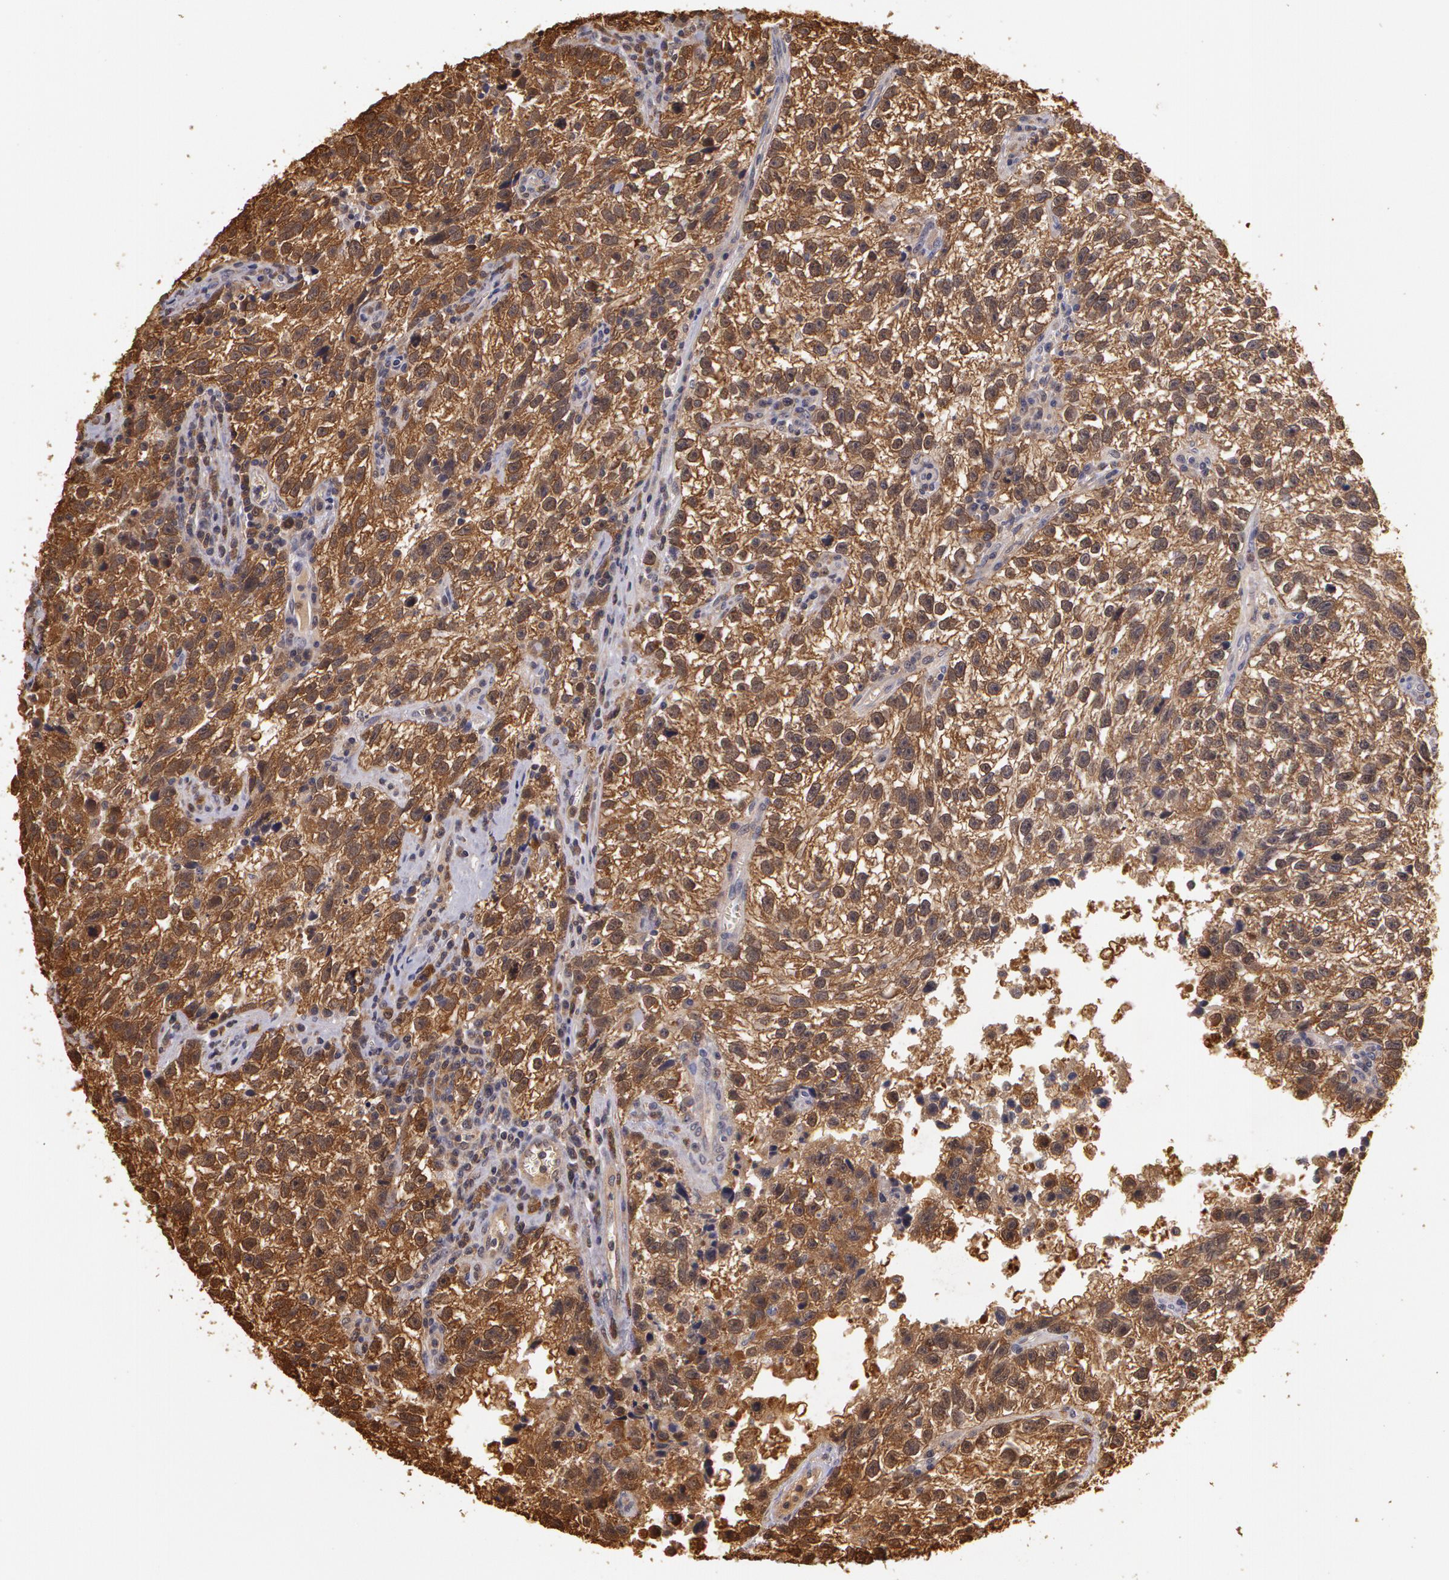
{"staining": {"intensity": "weak", "quantity": ">75%", "location": "cytoplasmic/membranous"}, "tissue": "testis cancer", "cell_type": "Tumor cells", "image_type": "cancer", "snomed": [{"axis": "morphology", "description": "Seminoma, NOS"}, {"axis": "topography", "description": "Testis"}], "caption": "Testis seminoma stained for a protein reveals weak cytoplasmic/membranous positivity in tumor cells. Using DAB (brown) and hematoxylin (blue) stains, captured at high magnification using brightfield microscopy.", "gene": "AHSA1", "patient": {"sex": "male", "age": 38}}